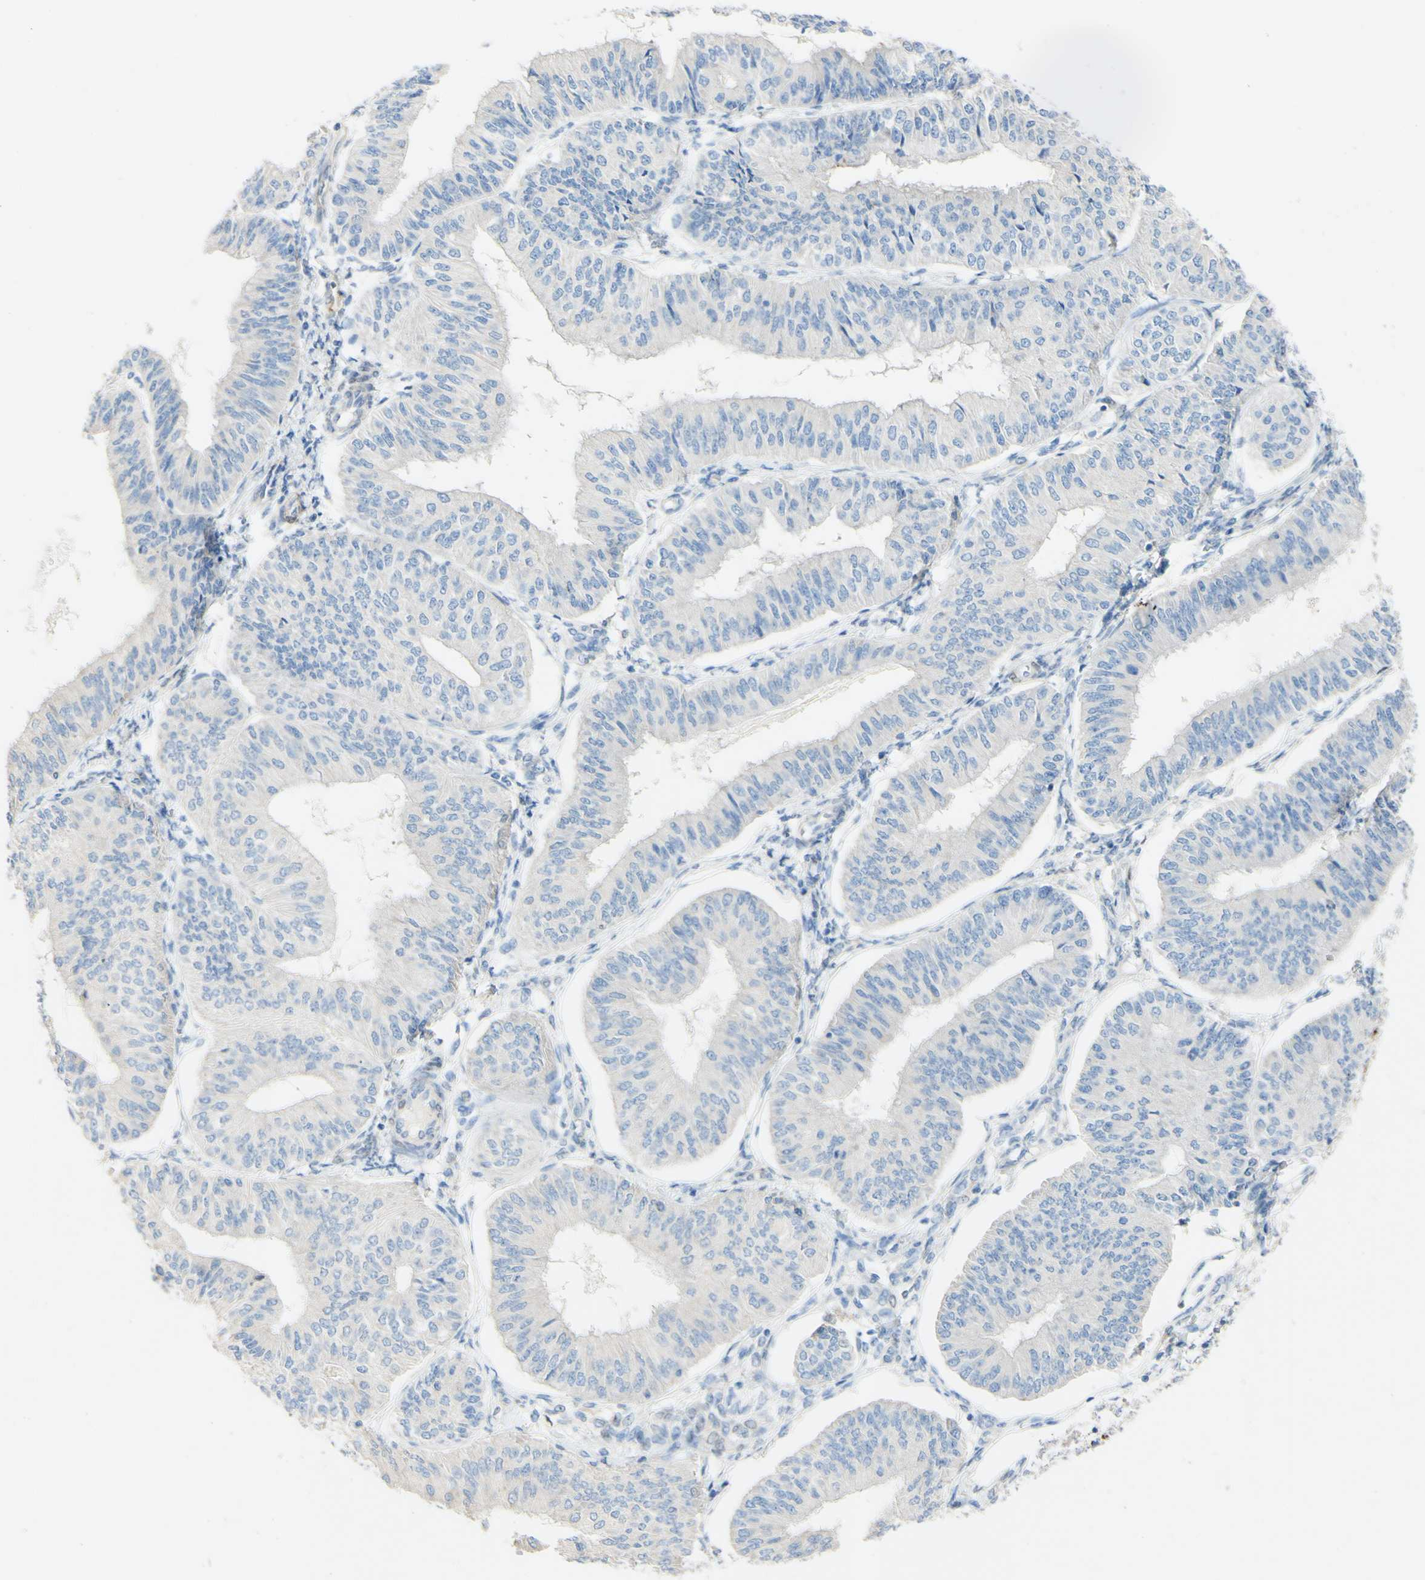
{"staining": {"intensity": "negative", "quantity": "none", "location": "none"}, "tissue": "endometrial cancer", "cell_type": "Tumor cells", "image_type": "cancer", "snomed": [{"axis": "morphology", "description": "Adenocarcinoma, NOS"}, {"axis": "topography", "description": "Endometrium"}], "caption": "Immunohistochemistry (IHC) micrograph of neoplastic tissue: human adenocarcinoma (endometrial) stained with DAB exhibits no significant protein expression in tumor cells.", "gene": "FGF4", "patient": {"sex": "female", "age": 58}}